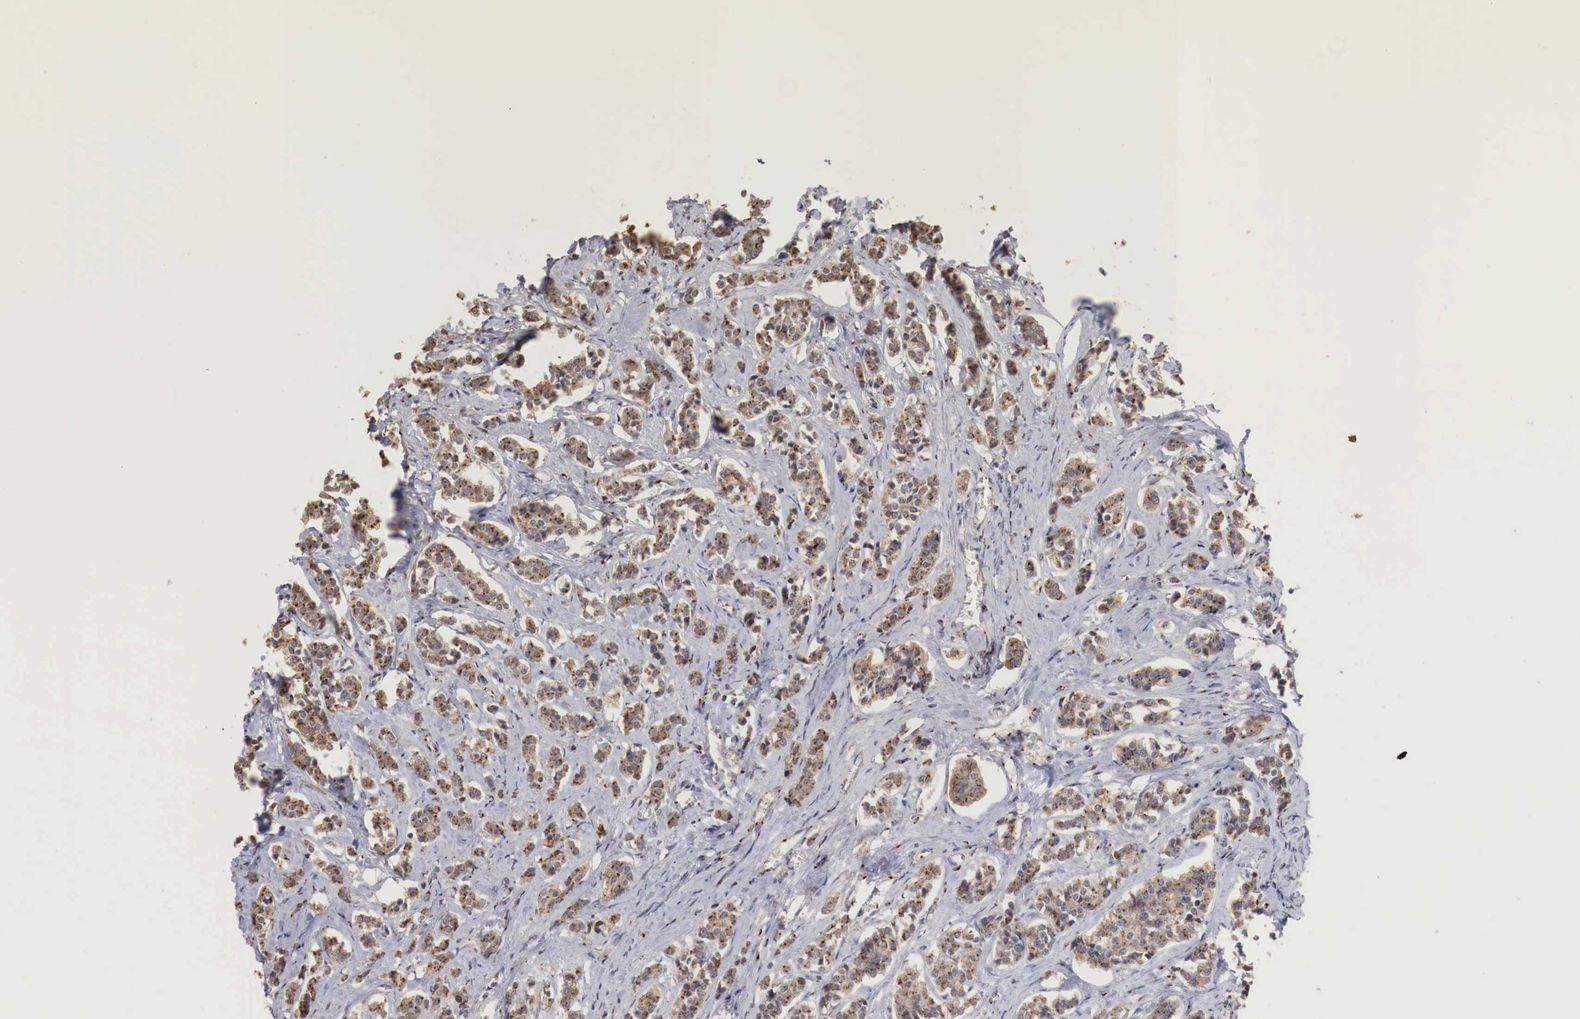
{"staining": {"intensity": "moderate", "quantity": ">75%", "location": "cytoplasmic/membranous"}, "tissue": "carcinoid", "cell_type": "Tumor cells", "image_type": "cancer", "snomed": [{"axis": "morphology", "description": "Carcinoid, malignant, NOS"}, {"axis": "topography", "description": "Small intestine"}], "caption": "This histopathology image reveals carcinoid stained with immunohistochemistry to label a protein in brown. The cytoplasmic/membranous of tumor cells show moderate positivity for the protein. Nuclei are counter-stained blue.", "gene": "SYAP1", "patient": {"sex": "male", "age": 63}}